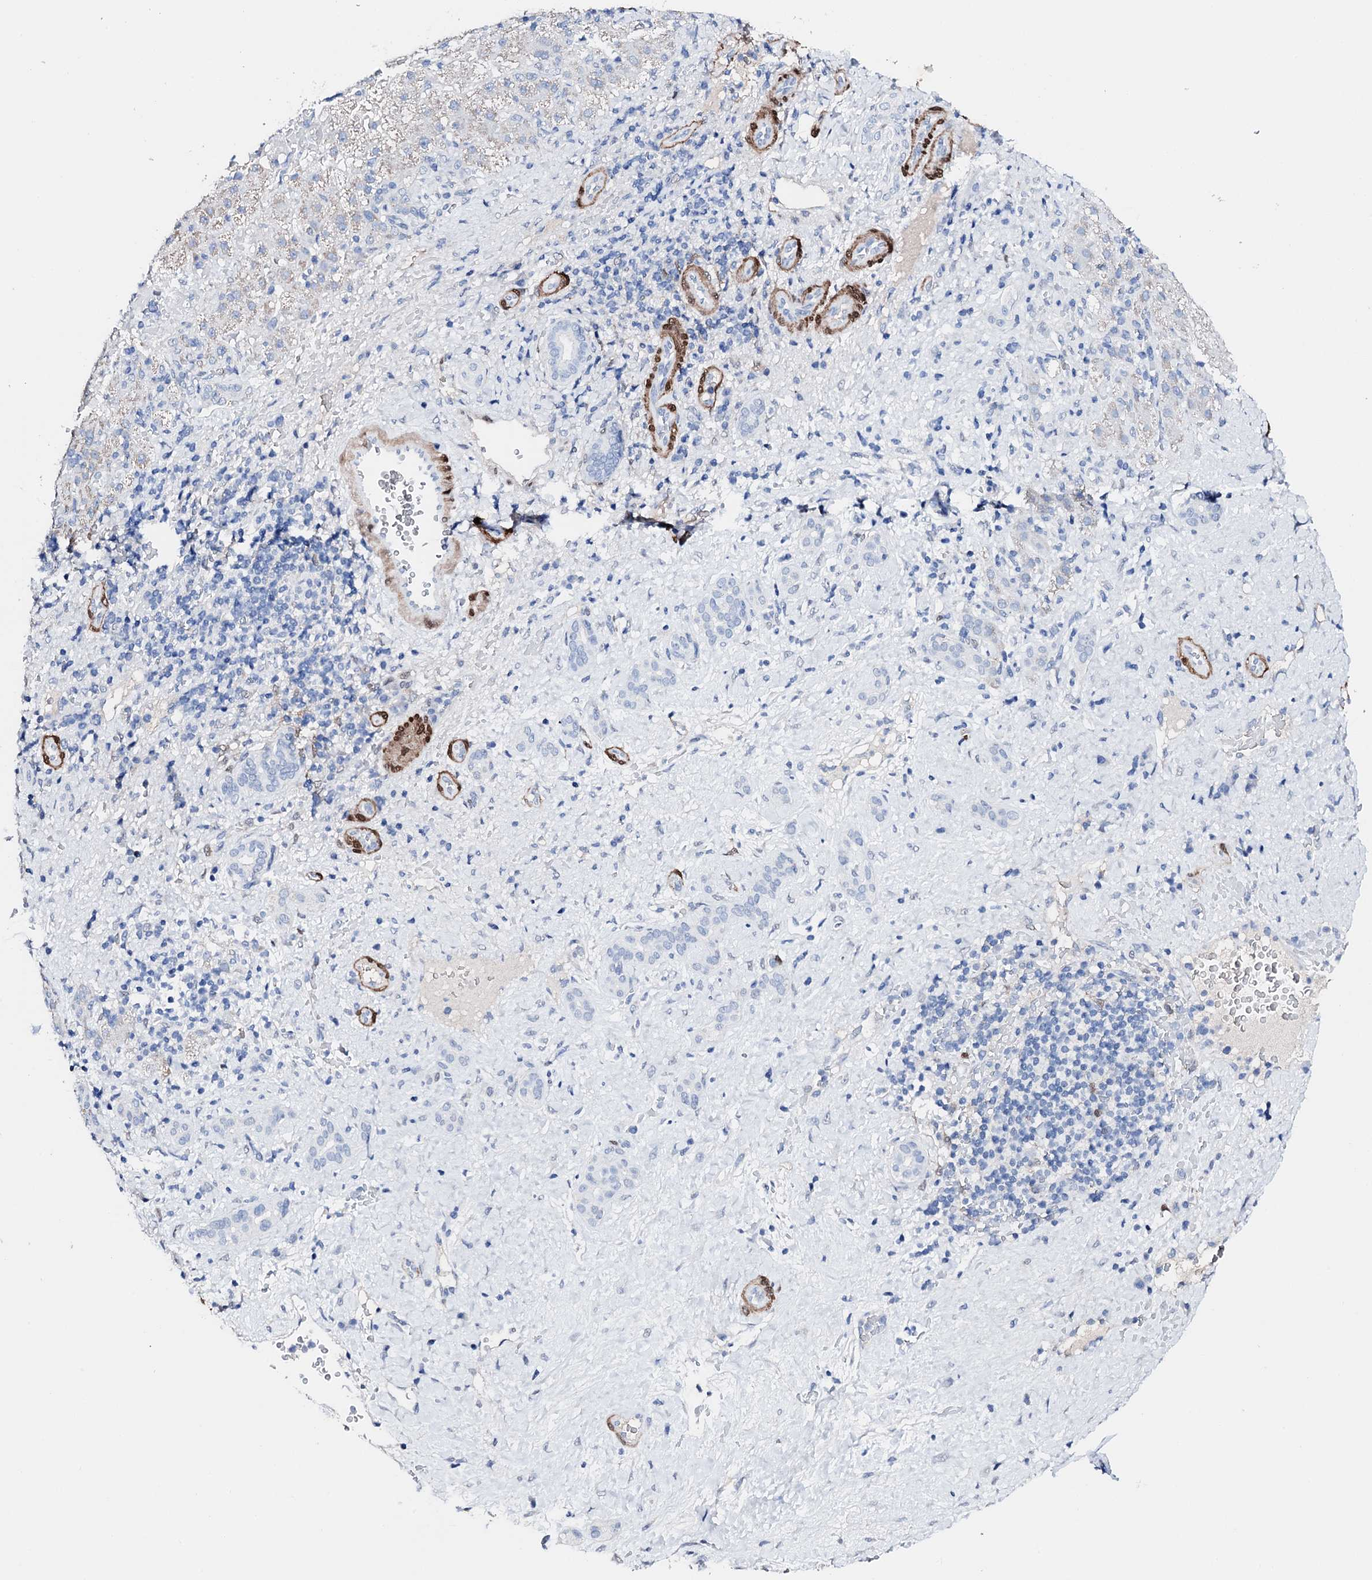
{"staining": {"intensity": "negative", "quantity": "none", "location": "none"}, "tissue": "liver cancer", "cell_type": "Tumor cells", "image_type": "cancer", "snomed": [{"axis": "morphology", "description": "Normal tissue, NOS"}, {"axis": "morphology", "description": "Carcinoma, Hepatocellular, NOS"}, {"axis": "topography", "description": "Liver"}], "caption": "The photomicrograph reveals no significant staining in tumor cells of liver cancer. (Immunohistochemistry (ihc), brightfield microscopy, high magnification).", "gene": "NRIP2", "patient": {"sex": "male", "age": 57}}